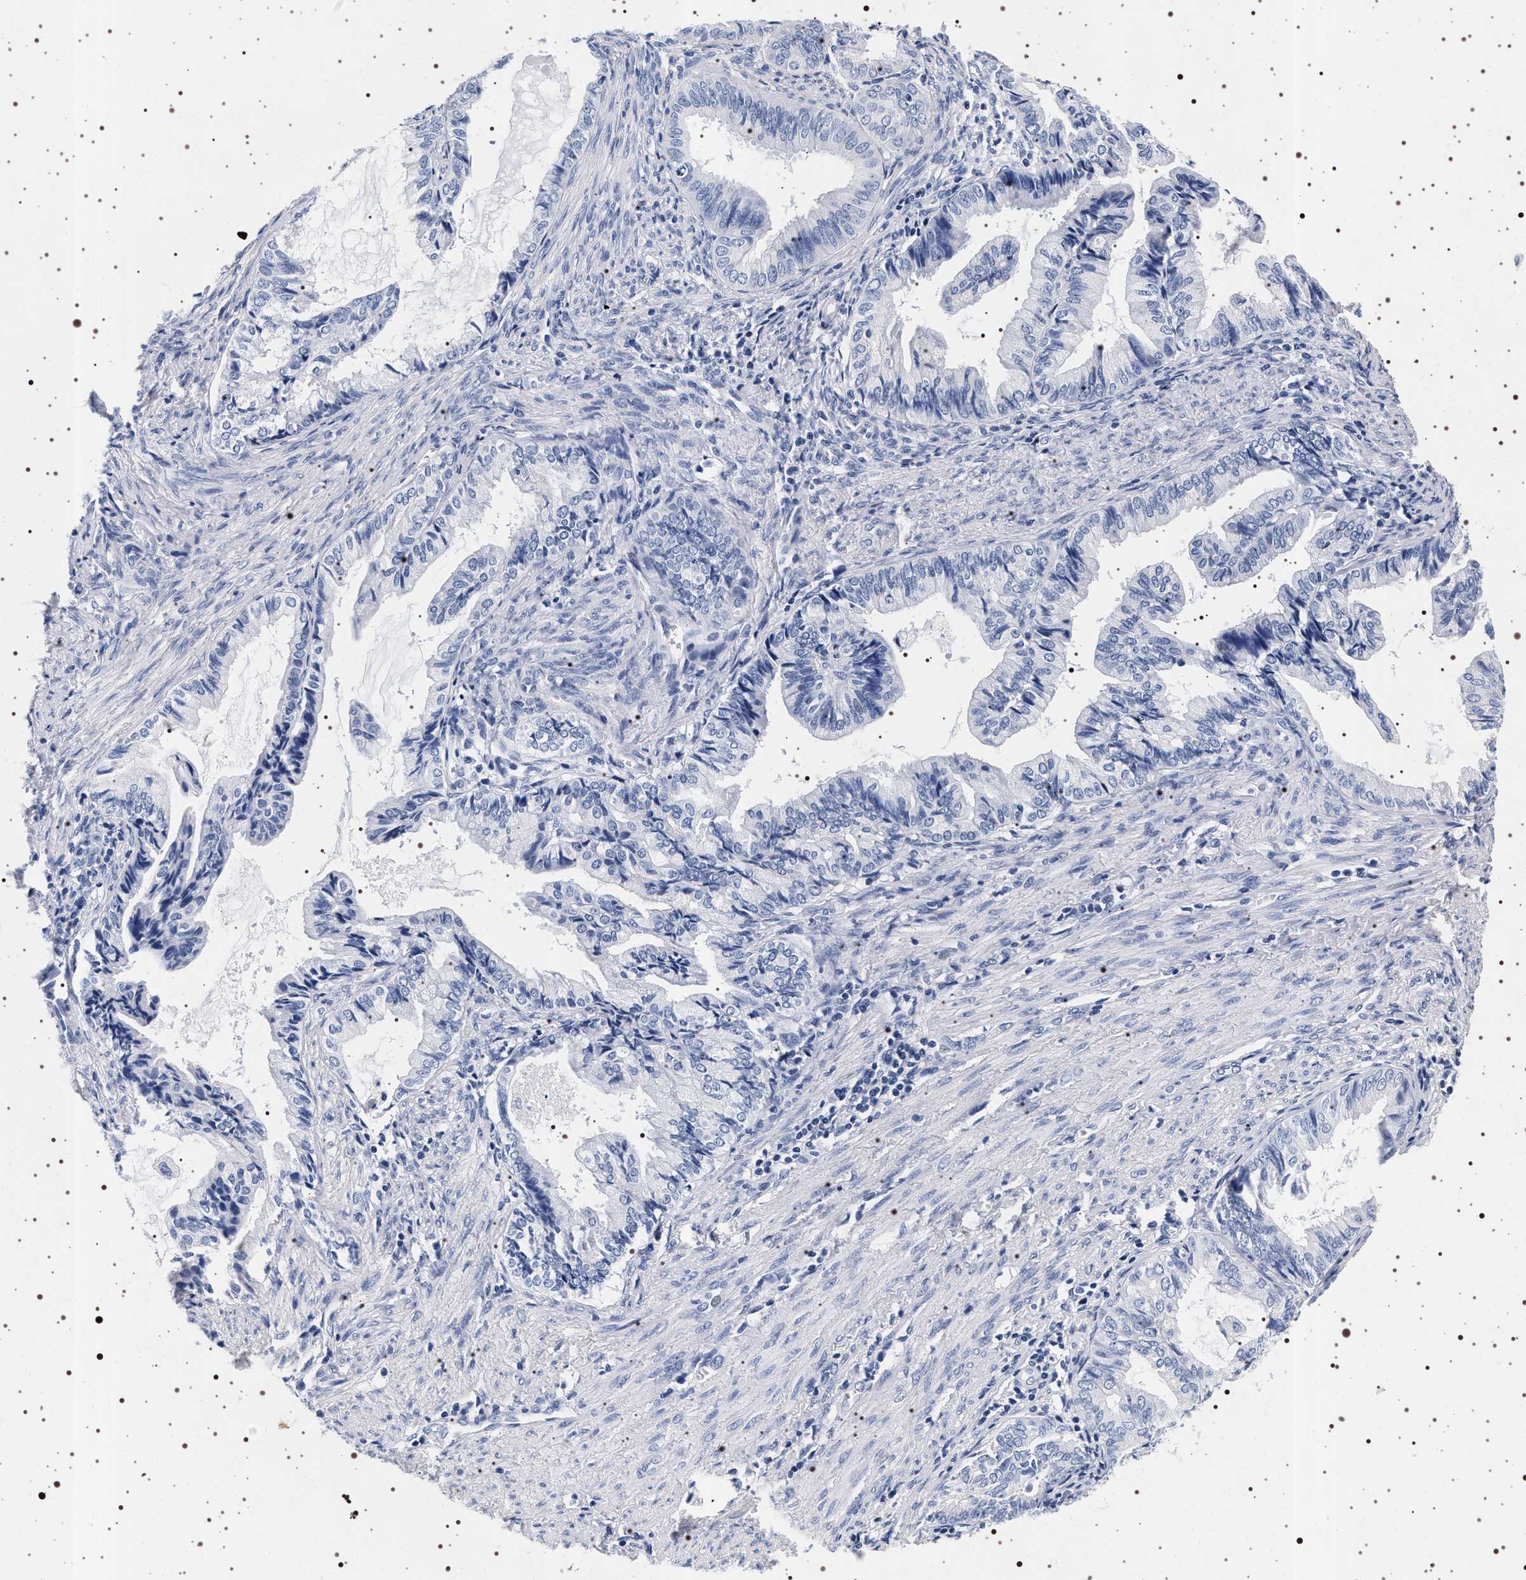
{"staining": {"intensity": "negative", "quantity": "none", "location": "none"}, "tissue": "endometrial cancer", "cell_type": "Tumor cells", "image_type": "cancer", "snomed": [{"axis": "morphology", "description": "Adenocarcinoma, NOS"}, {"axis": "topography", "description": "Endometrium"}], "caption": "A high-resolution micrograph shows IHC staining of endometrial adenocarcinoma, which shows no significant positivity in tumor cells. Nuclei are stained in blue.", "gene": "SYN1", "patient": {"sex": "female", "age": 86}}